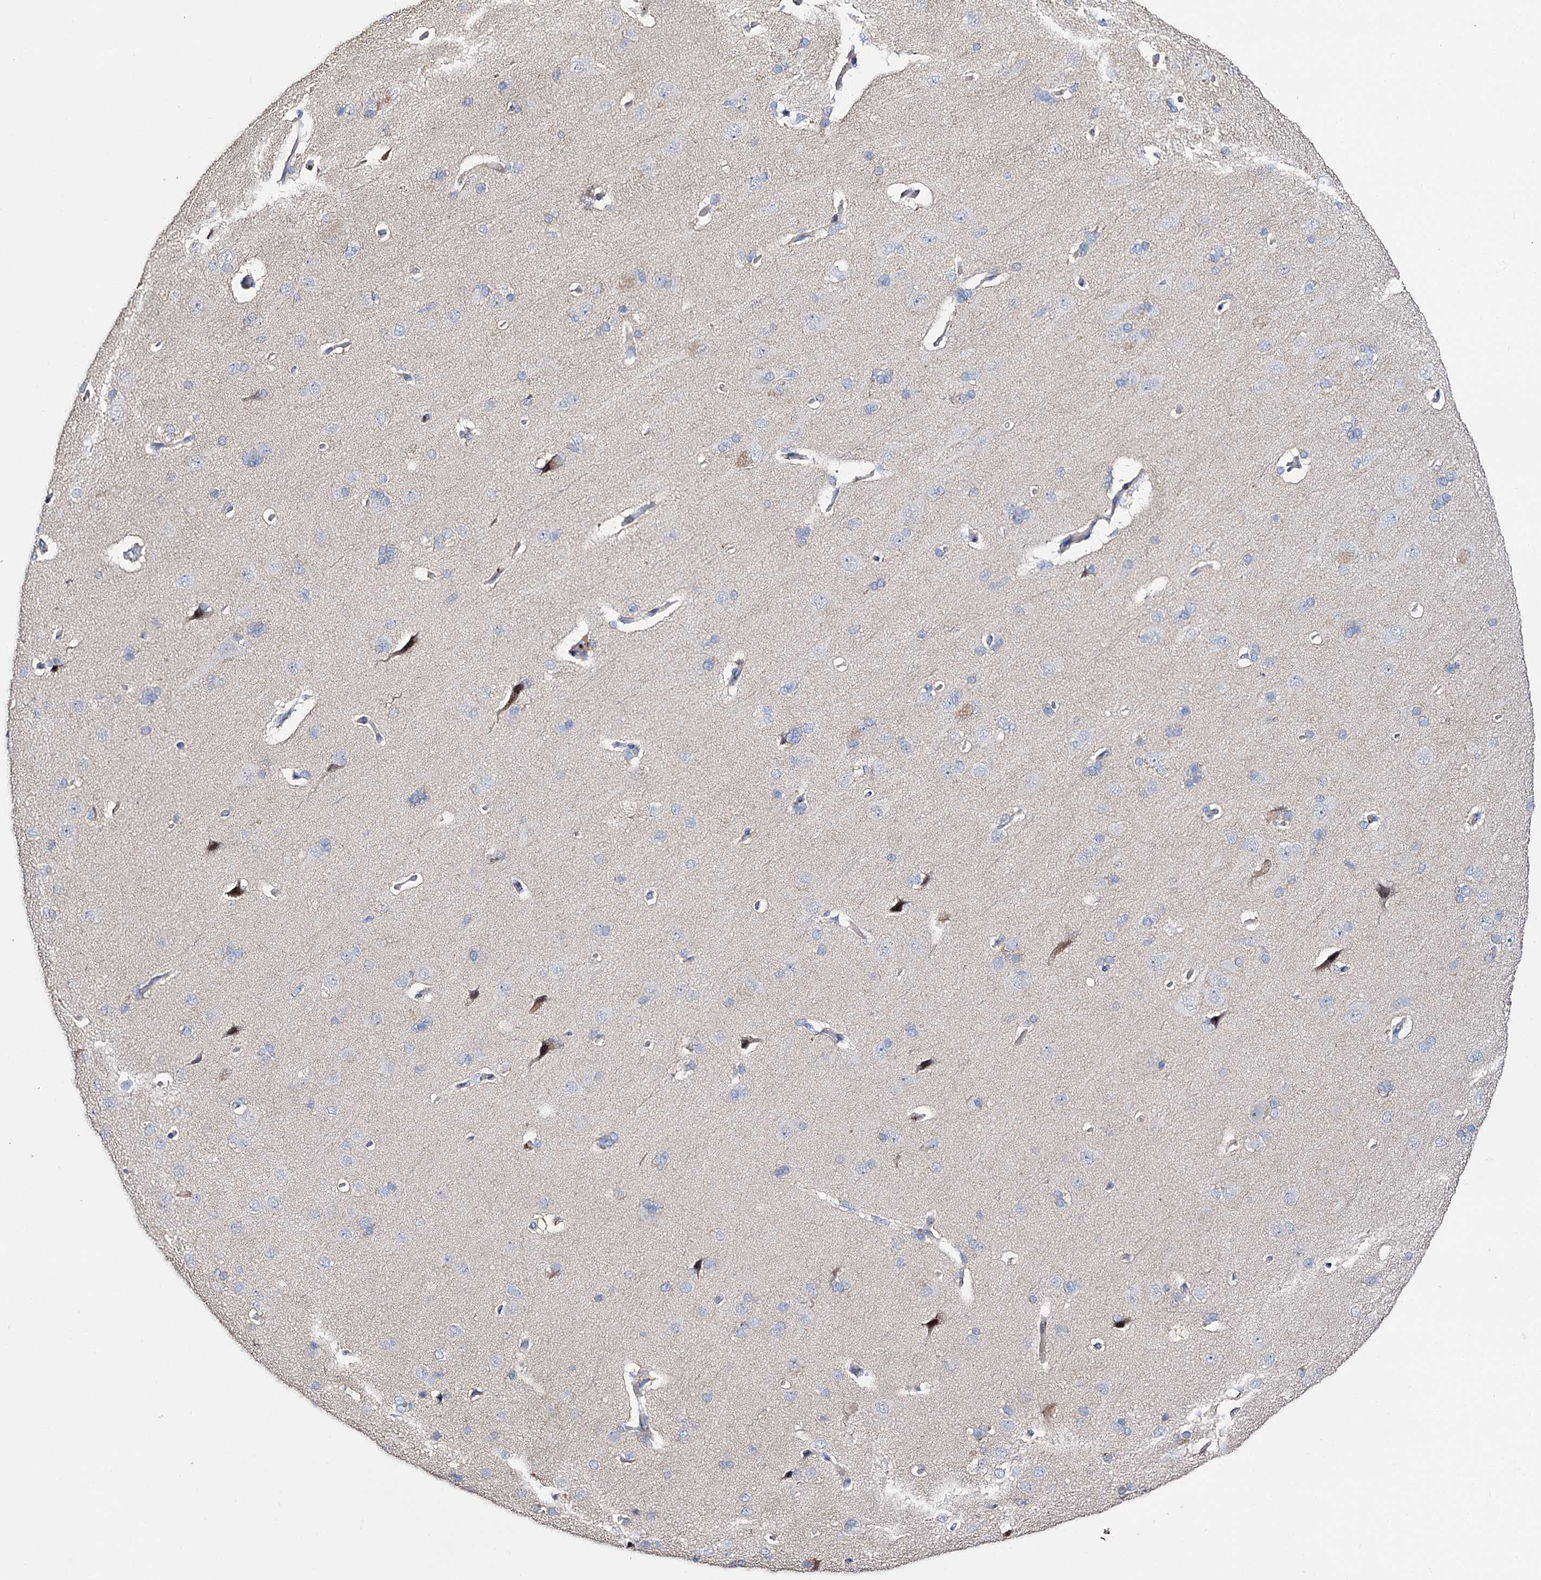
{"staining": {"intensity": "negative", "quantity": "none", "location": "none"}, "tissue": "cerebral cortex", "cell_type": "Endothelial cells", "image_type": "normal", "snomed": [{"axis": "morphology", "description": "Normal tissue, NOS"}, {"axis": "topography", "description": "Cerebral cortex"}], "caption": "Immunohistochemistry of benign human cerebral cortex shows no positivity in endothelial cells. (IHC, brightfield microscopy, high magnification).", "gene": "DNAH6", "patient": {"sex": "male", "age": 62}}